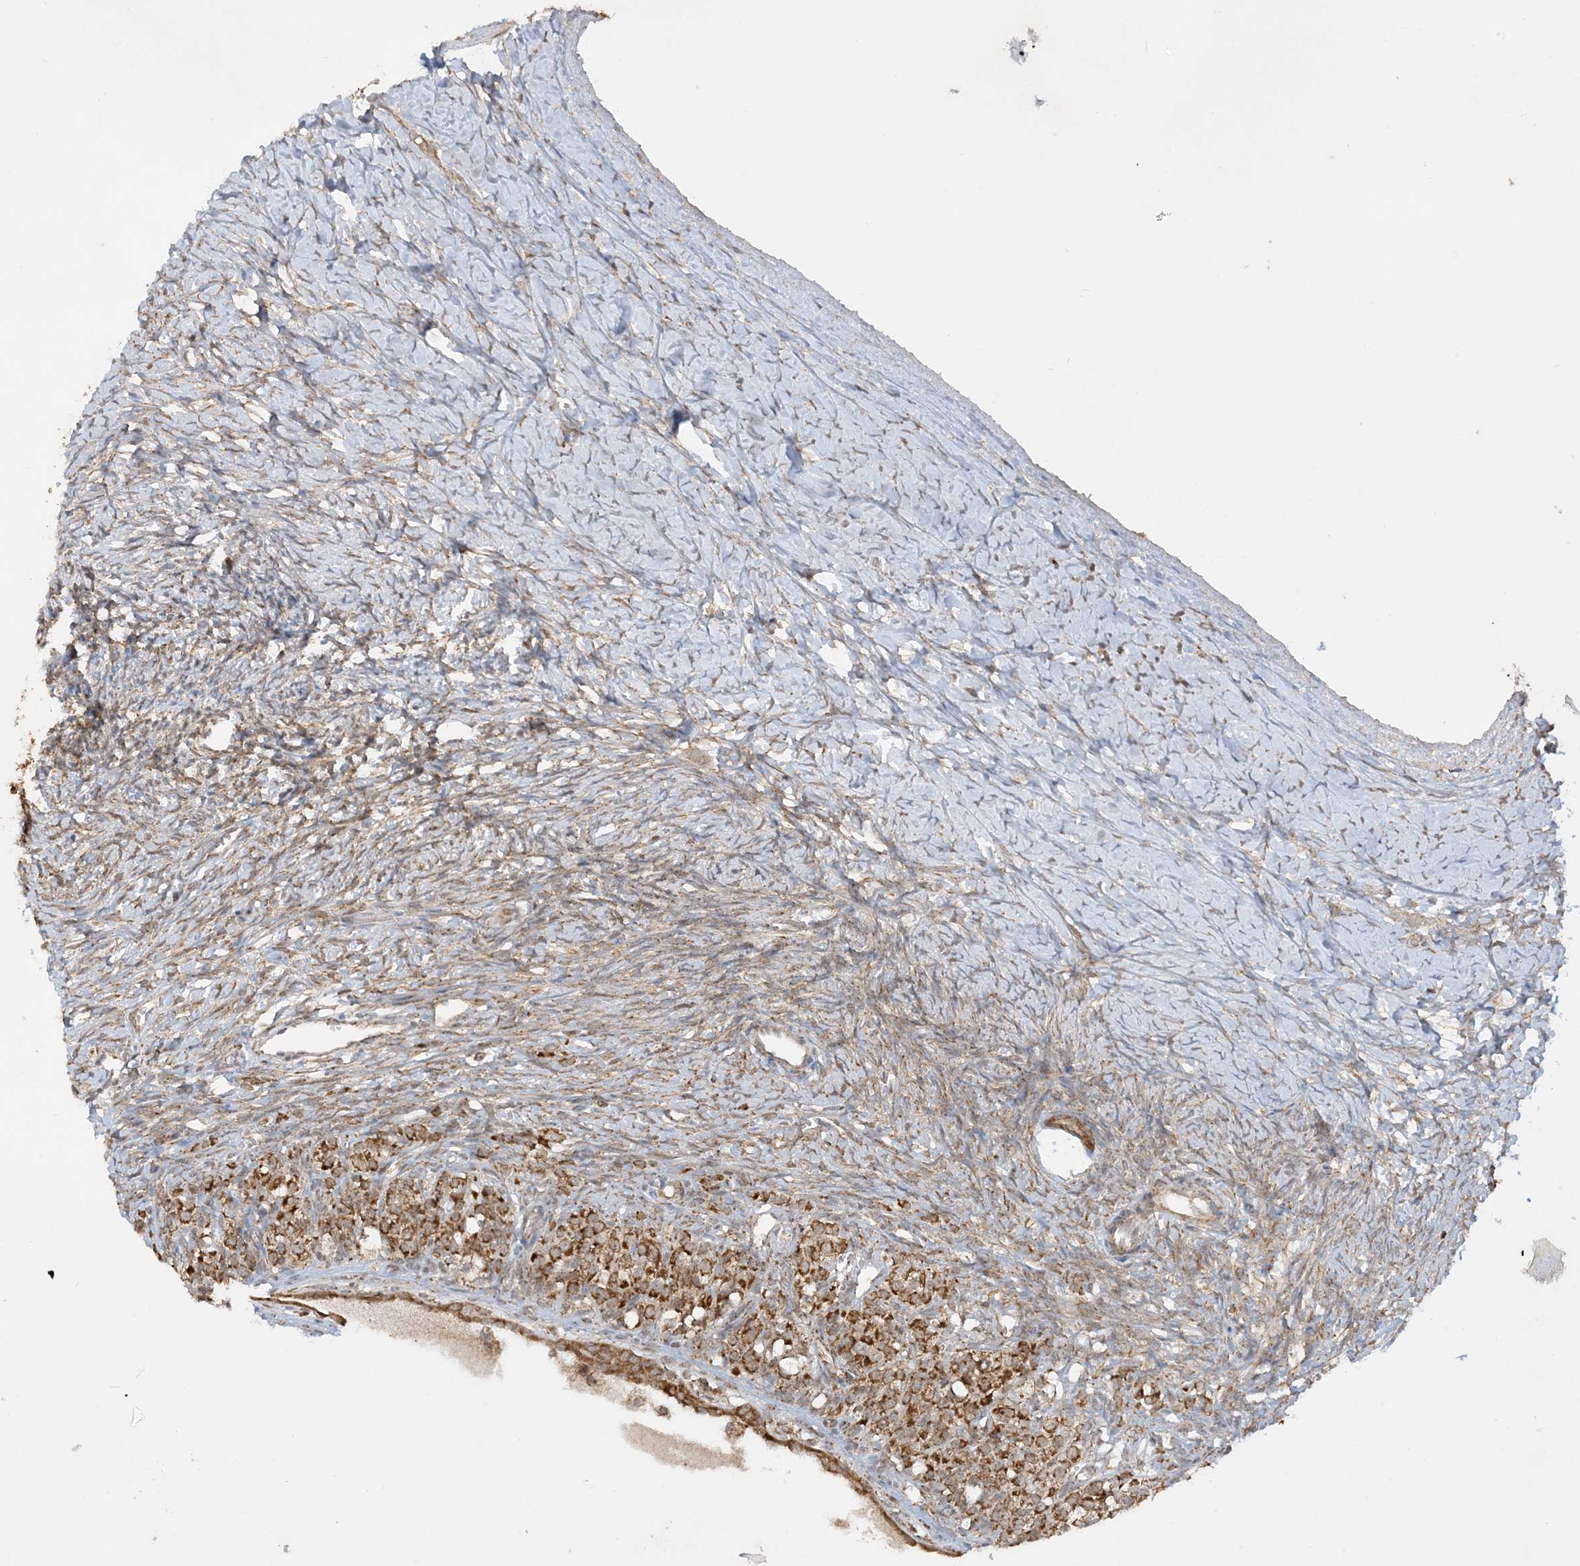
{"staining": {"intensity": "moderate", "quantity": "25%-75%", "location": "cytoplasmic/membranous"}, "tissue": "ovary", "cell_type": "Ovarian stroma cells", "image_type": "normal", "snomed": [{"axis": "morphology", "description": "Normal tissue, NOS"}, {"axis": "morphology", "description": "Developmental malformation"}, {"axis": "topography", "description": "Ovary"}], "caption": "This image exhibits immunohistochemistry (IHC) staining of benign human ovary, with medium moderate cytoplasmic/membranous expression in approximately 25%-75% of ovarian stroma cells.", "gene": "NDUFAF3", "patient": {"sex": "female", "age": 39}}